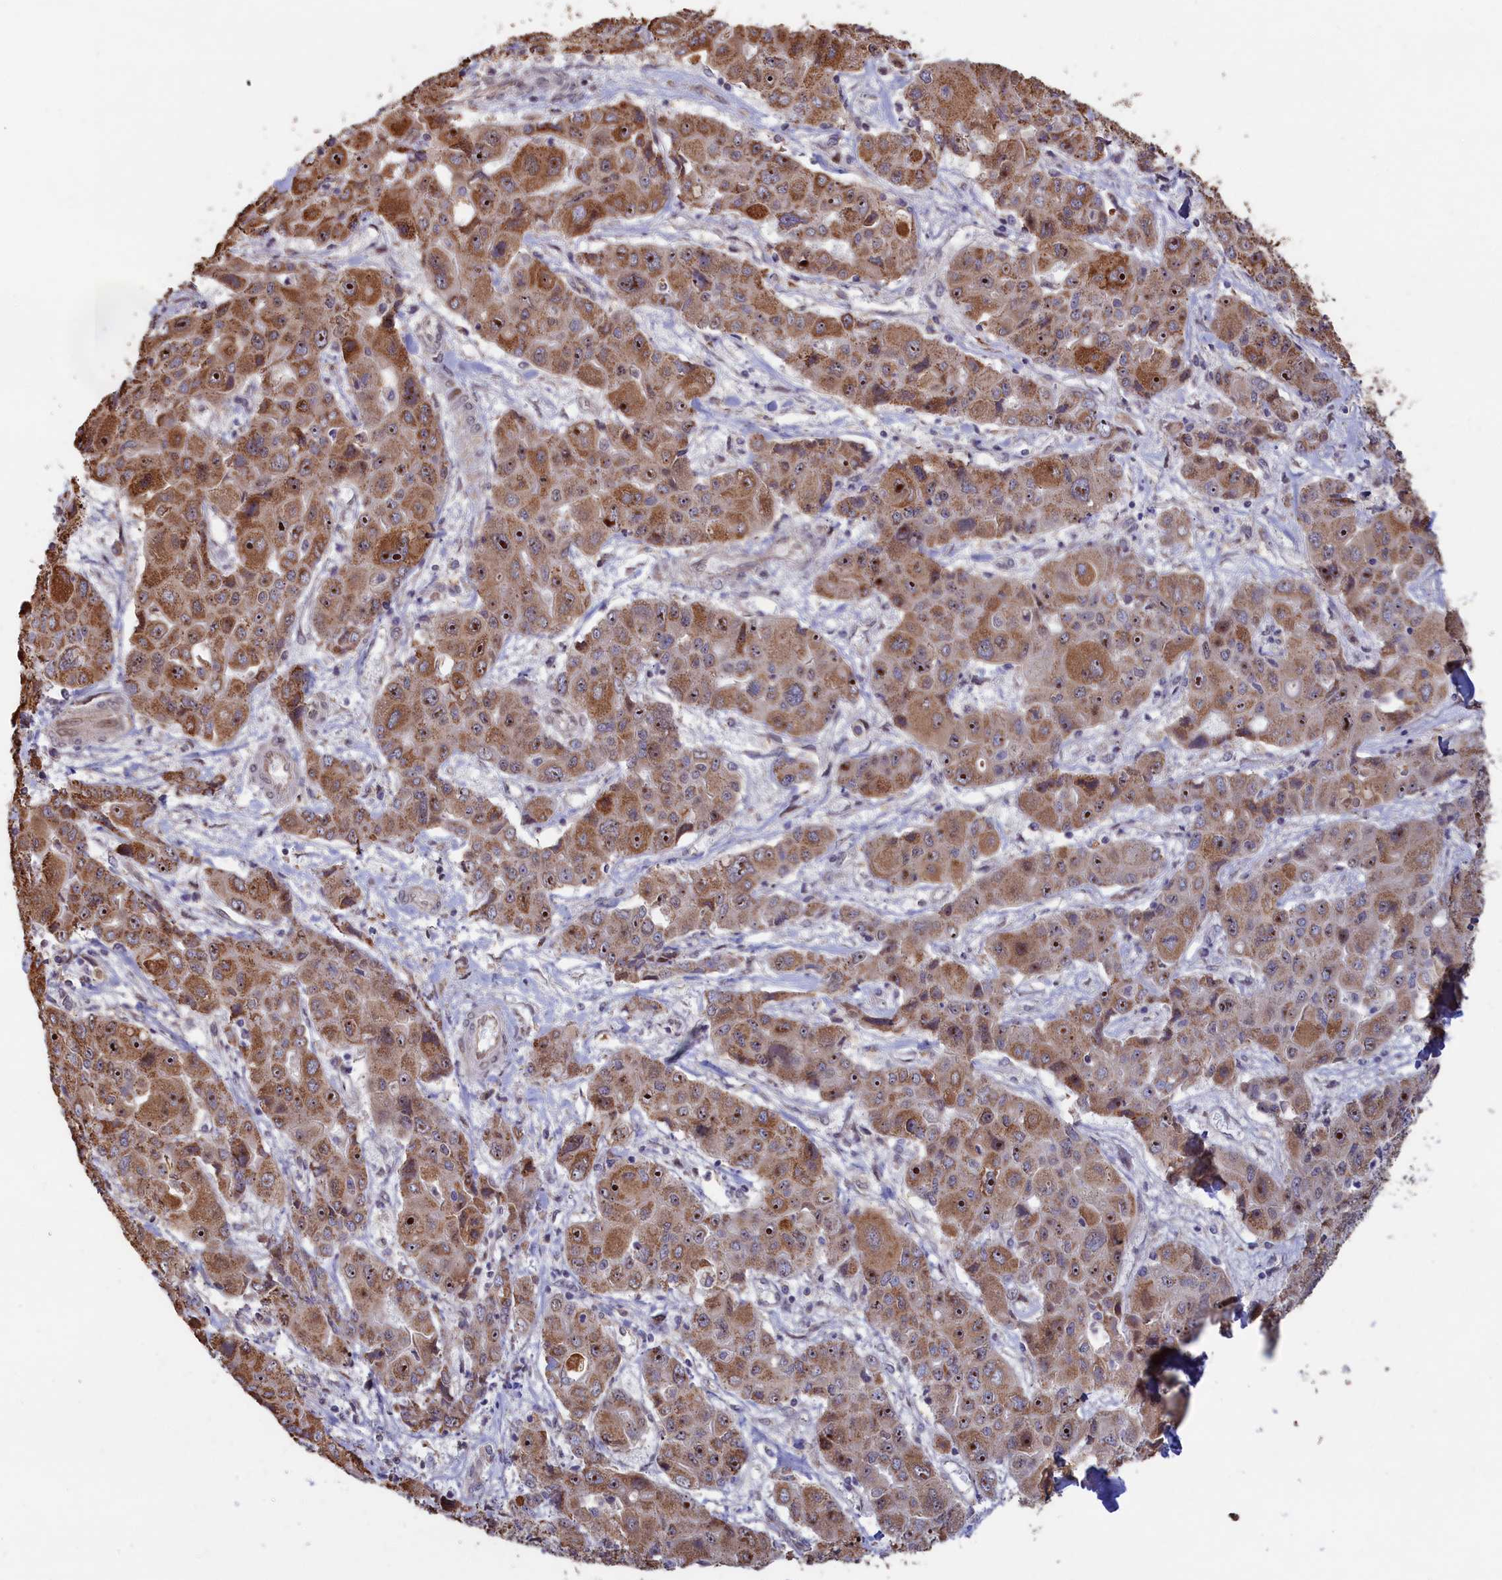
{"staining": {"intensity": "strong", "quantity": "25%-75%", "location": "cytoplasmic/membranous,nuclear"}, "tissue": "liver cancer", "cell_type": "Tumor cells", "image_type": "cancer", "snomed": [{"axis": "morphology", "description": "Cholangiocarcinoma"}, {"axis": "topography", "description": "Liver"}], "caption": "The histopathology image reveals staining of liver cholangiocarcinoma, revealing strong cytoplasmic/membranous and nuclear protein positivity (brown color) within tumor cells.", "gene": "ZNF816", "patient": {"sex": "male", "age": 67}}